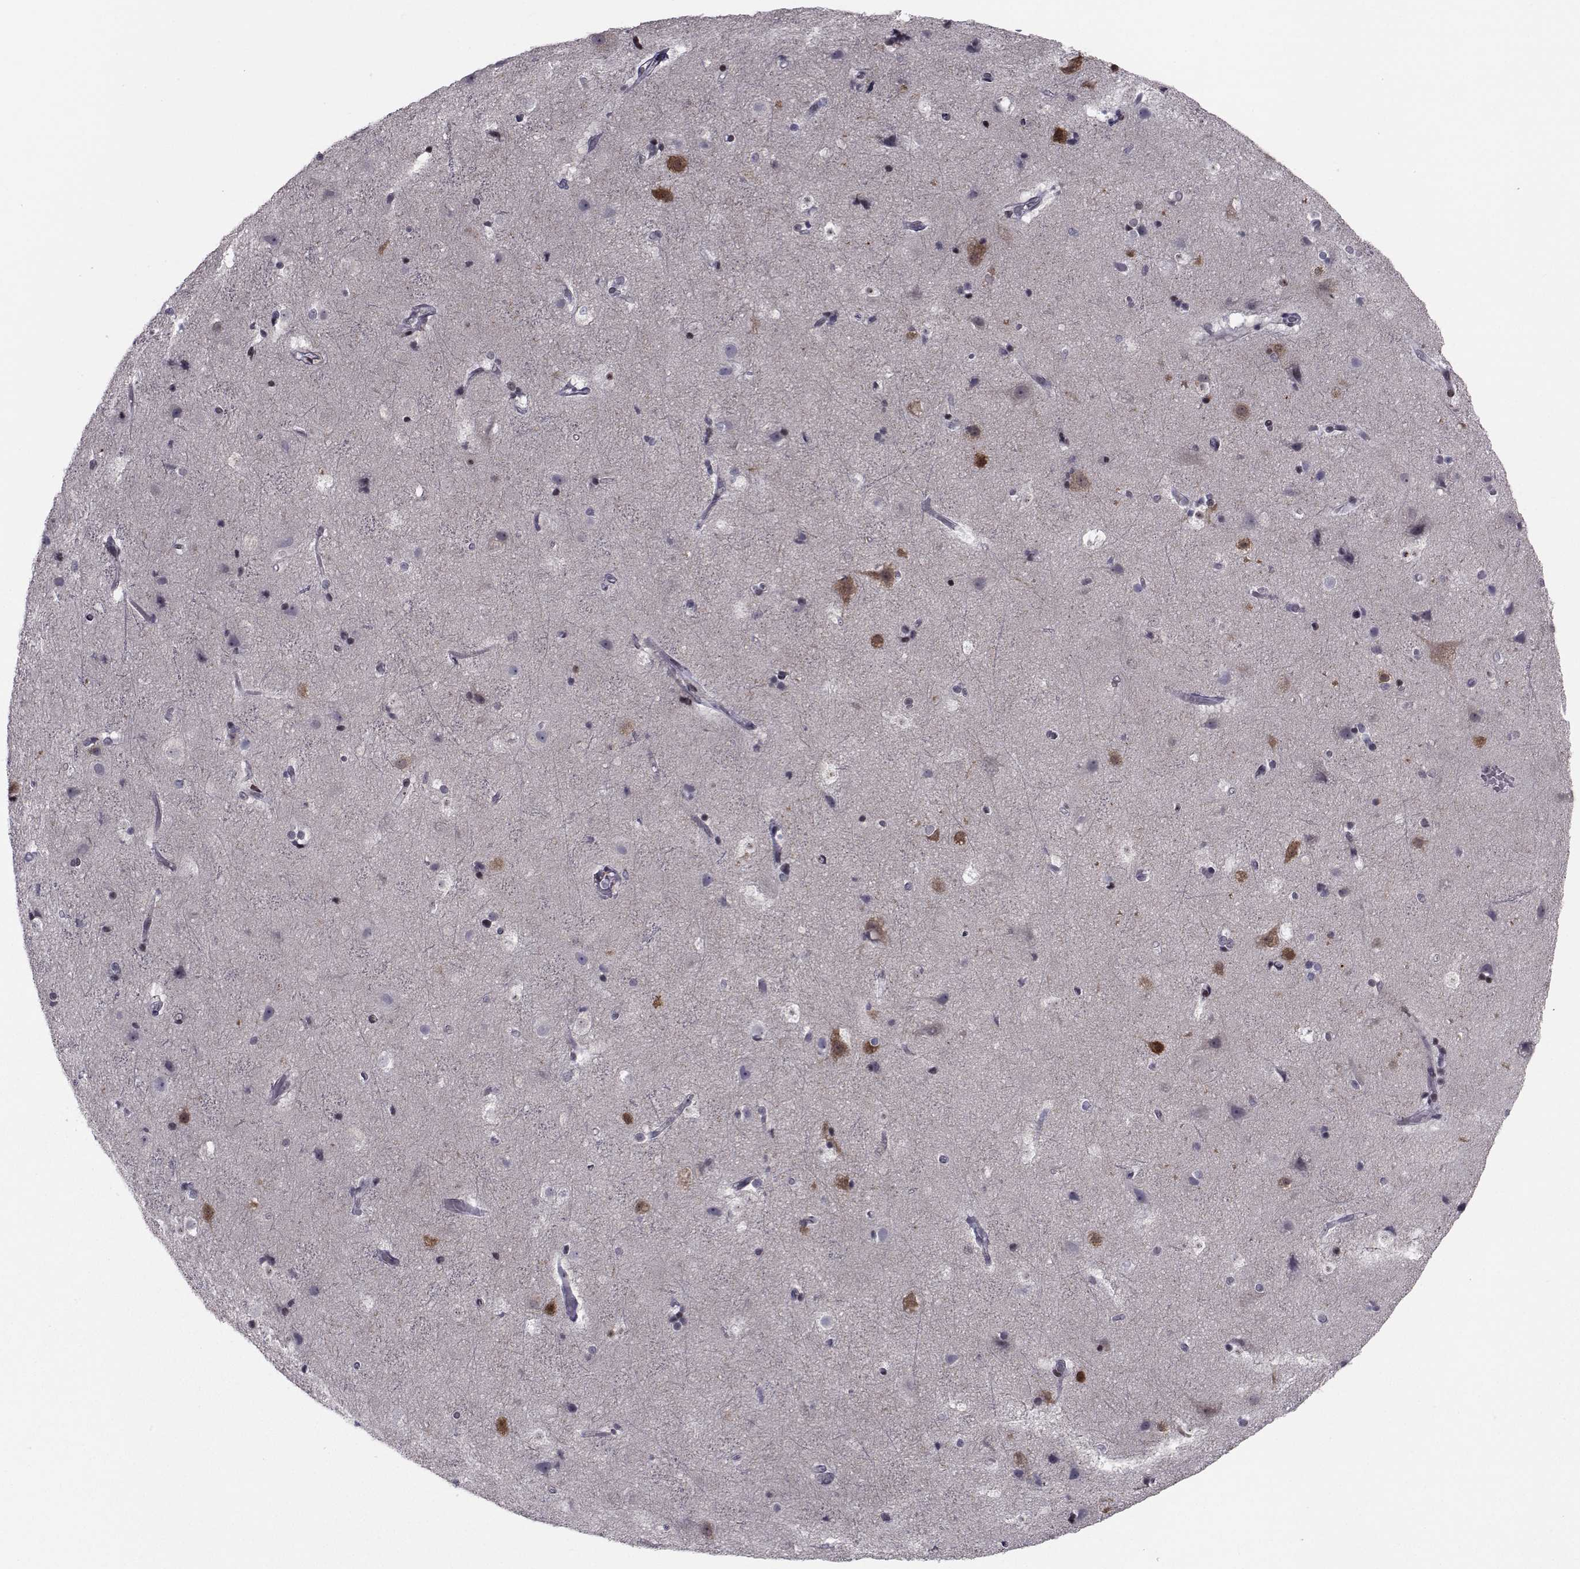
{"staining": {"intensity": "negative", "quantity": "none", "location": "none"}, "tissue": "cerebral cortex", "cell_type": "Endothelial cells", "image_type": "normal", "snomed": [{"axis": "morphology", "description": "Normal tissue, NOS"}, {"axis": "topography", "description": "Cerebral cortex"}], "caption": "Immunohistochemistry of normal cerebral cortex exhibits no staining in endothelial cells.", "gene": "PCP4L1", "patient": {"sex": "female", "age": 52}}